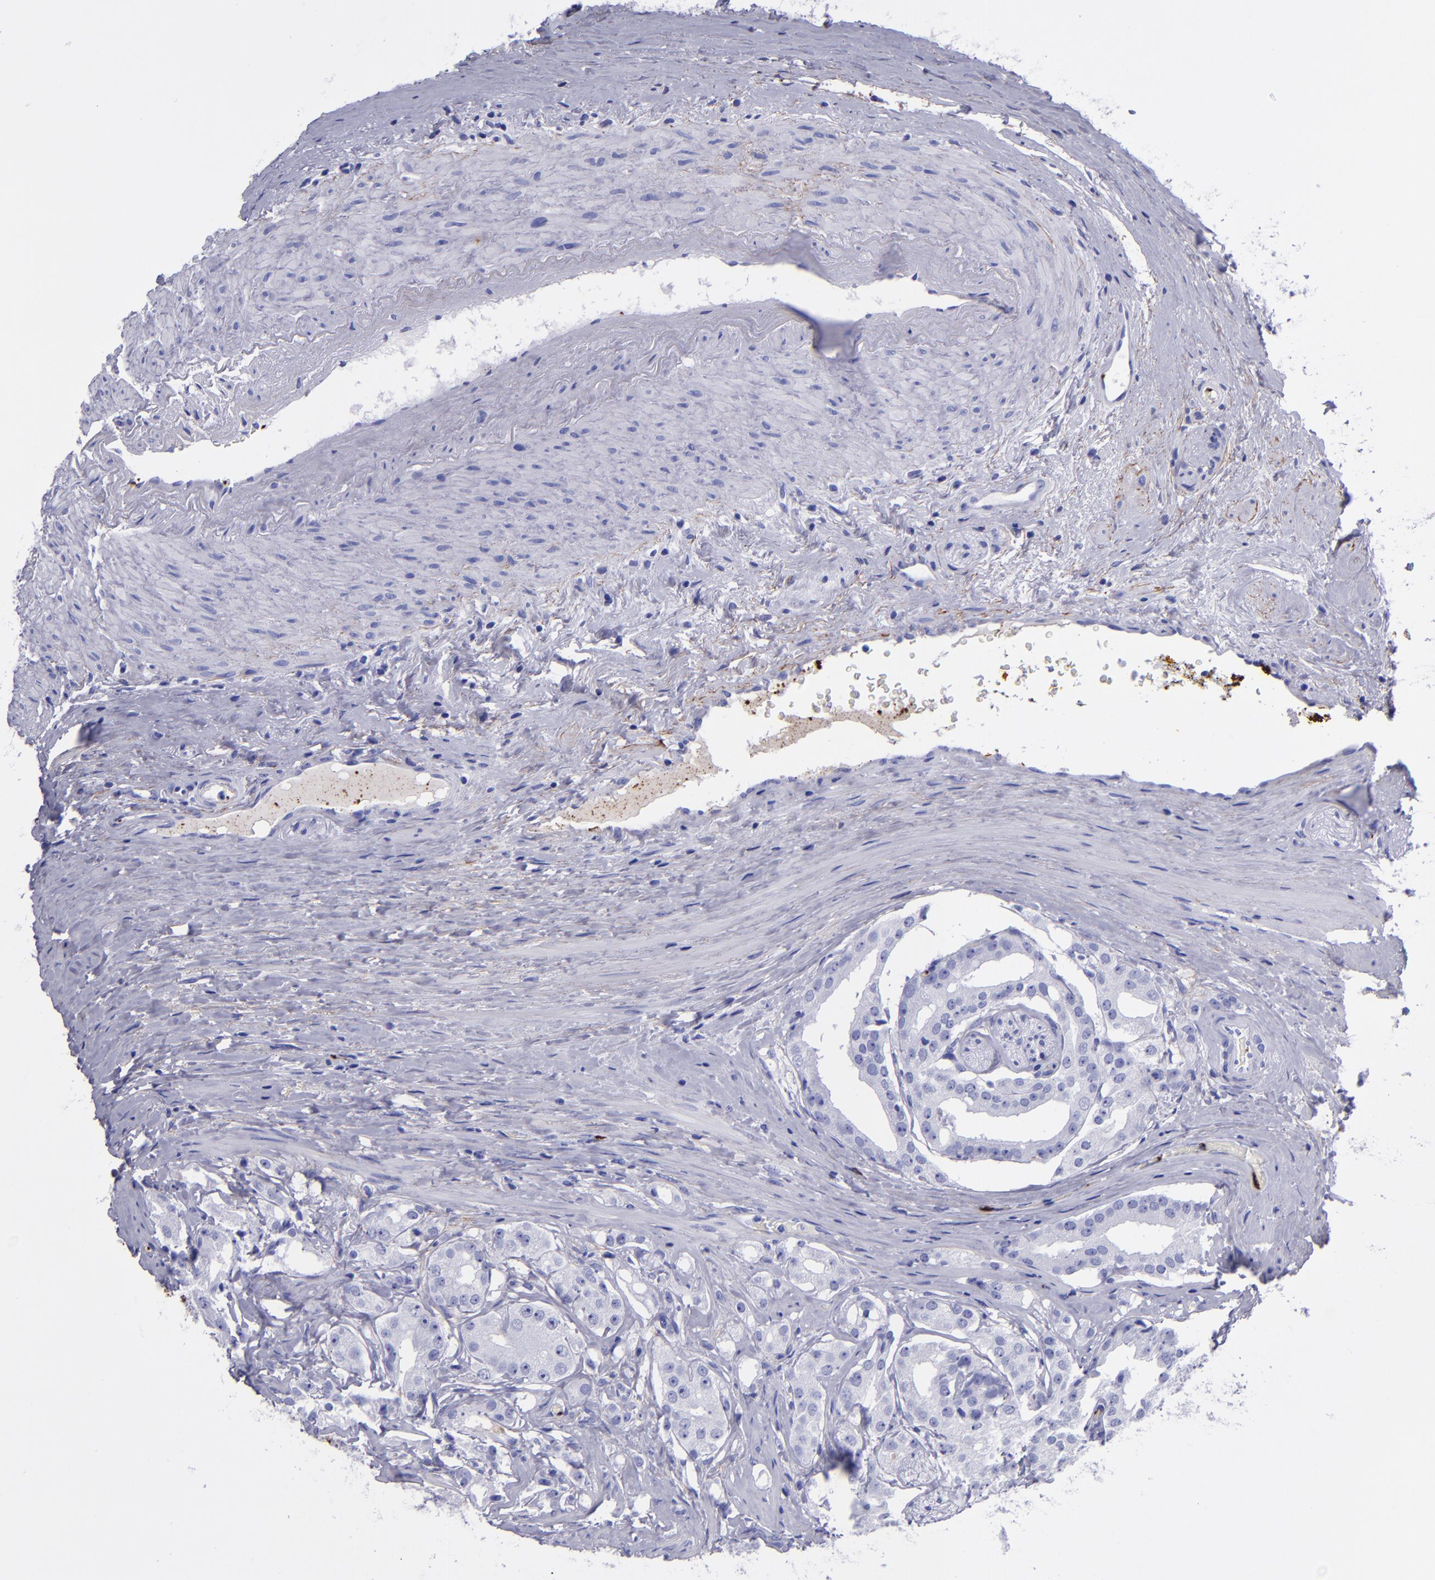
{"staining": {"intensity": "negative", "quantity": "none", "location": "none"}, "tissue": "prostate cancer", "cell_type": "Tumor cells", "image_type": "cancer", "snomed": [{"axis": "morphology", "description": "Adenocarcinoma, High grade"}, {"axis": "topography", "description": "Prostate"}], "caption": "Immunohistochemical staining of human high-grade adenocarcinoma (prostate) reveals no significant expression in tumor cells.", "gene": "EFCAB13", "patient": {"sex": "male", "age": 68}}